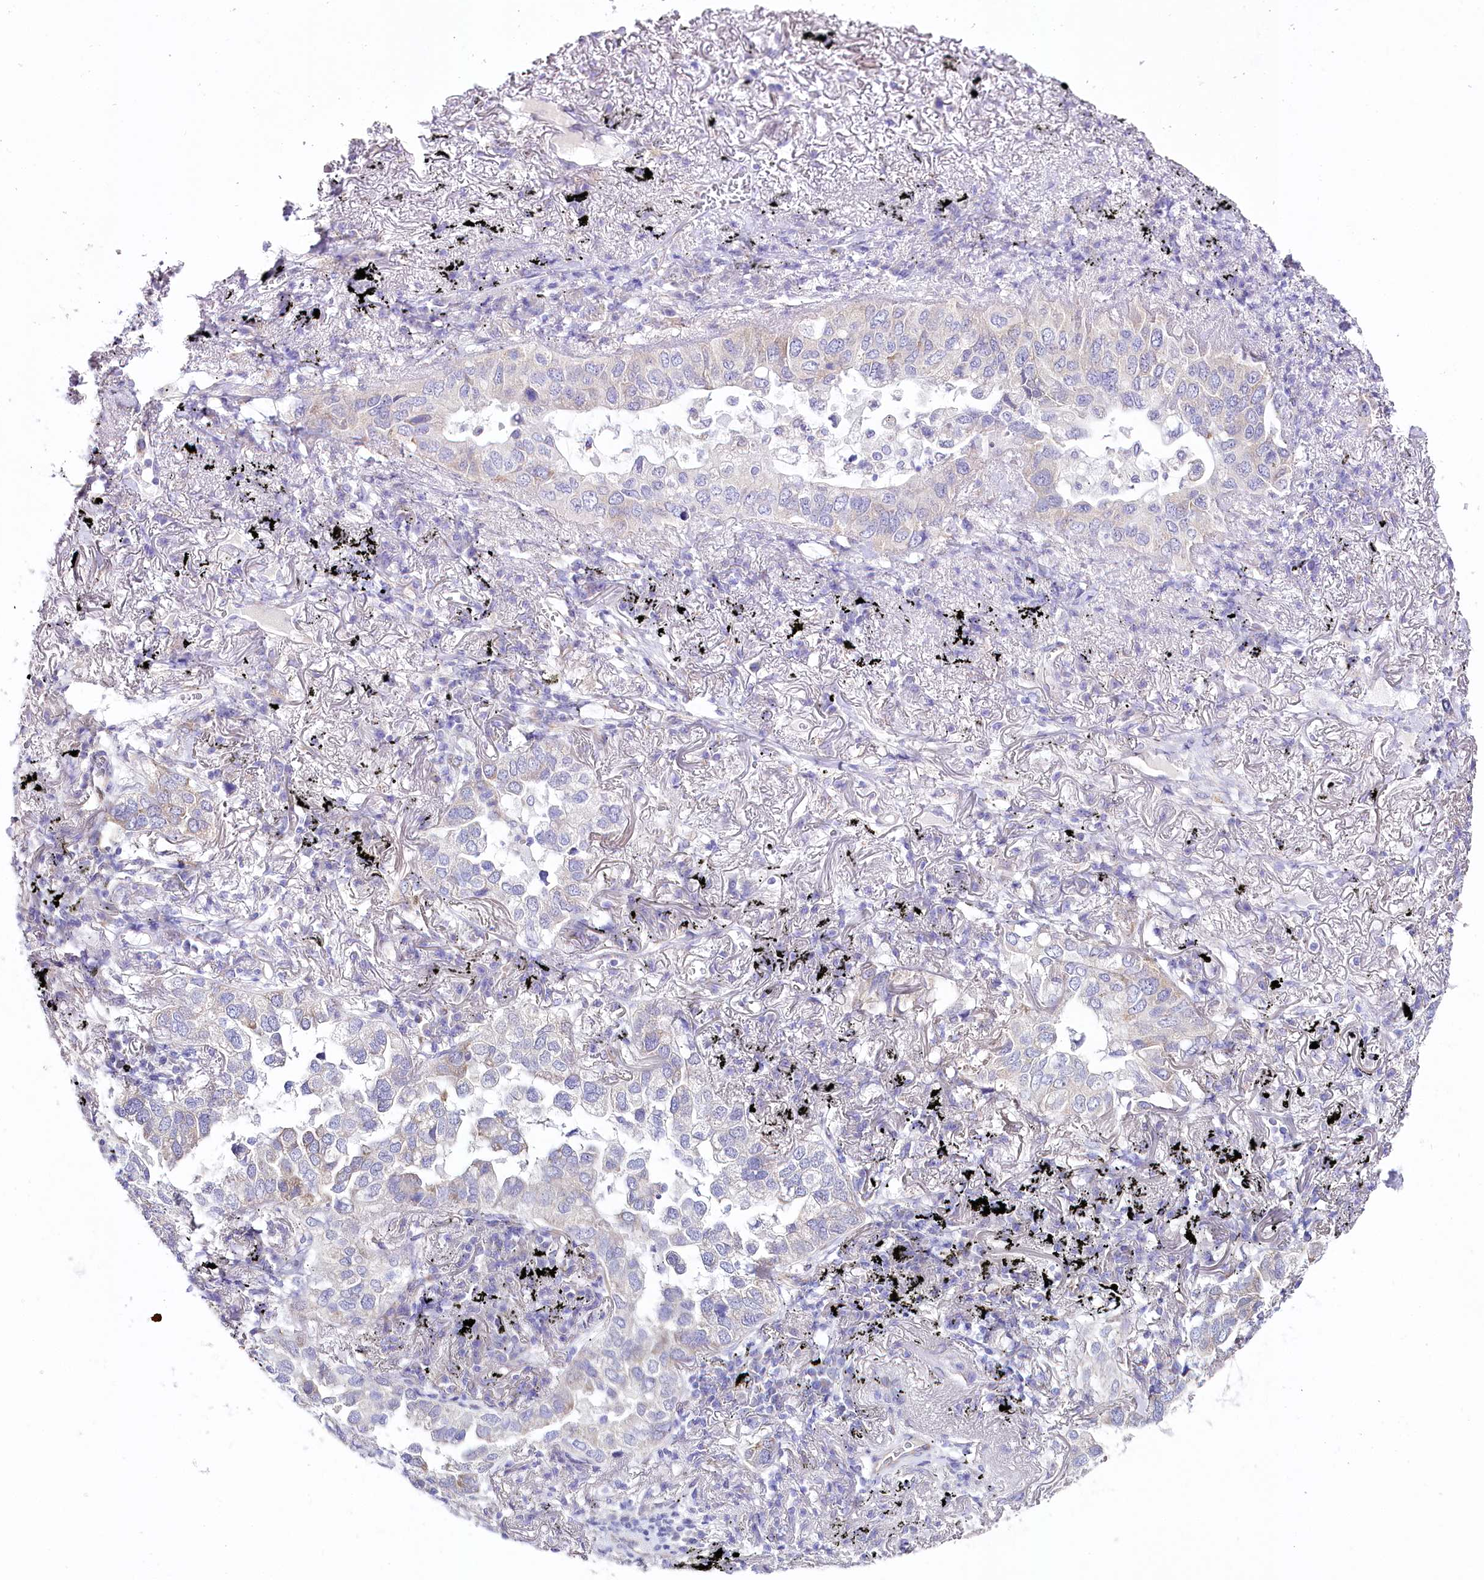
{"staining": {"intensity": "negative", "quantity": "none", "location": "none"}, "tissue": "lung cancer", "cell_type": "Tumor cells", "image_type": "cancer", "snomed": [{"axis": "morphology", "description": "Adenocarcinoma, NOS"}, {"axis": "topography", "description": "Lung"}], "caption": "This is an immunohistochemistry (IHC) photomicrograph of lung cancer. There is no staining in tumor cells.", "gene": "CSN3", "patient": {"sex": "male", "age": 65}}